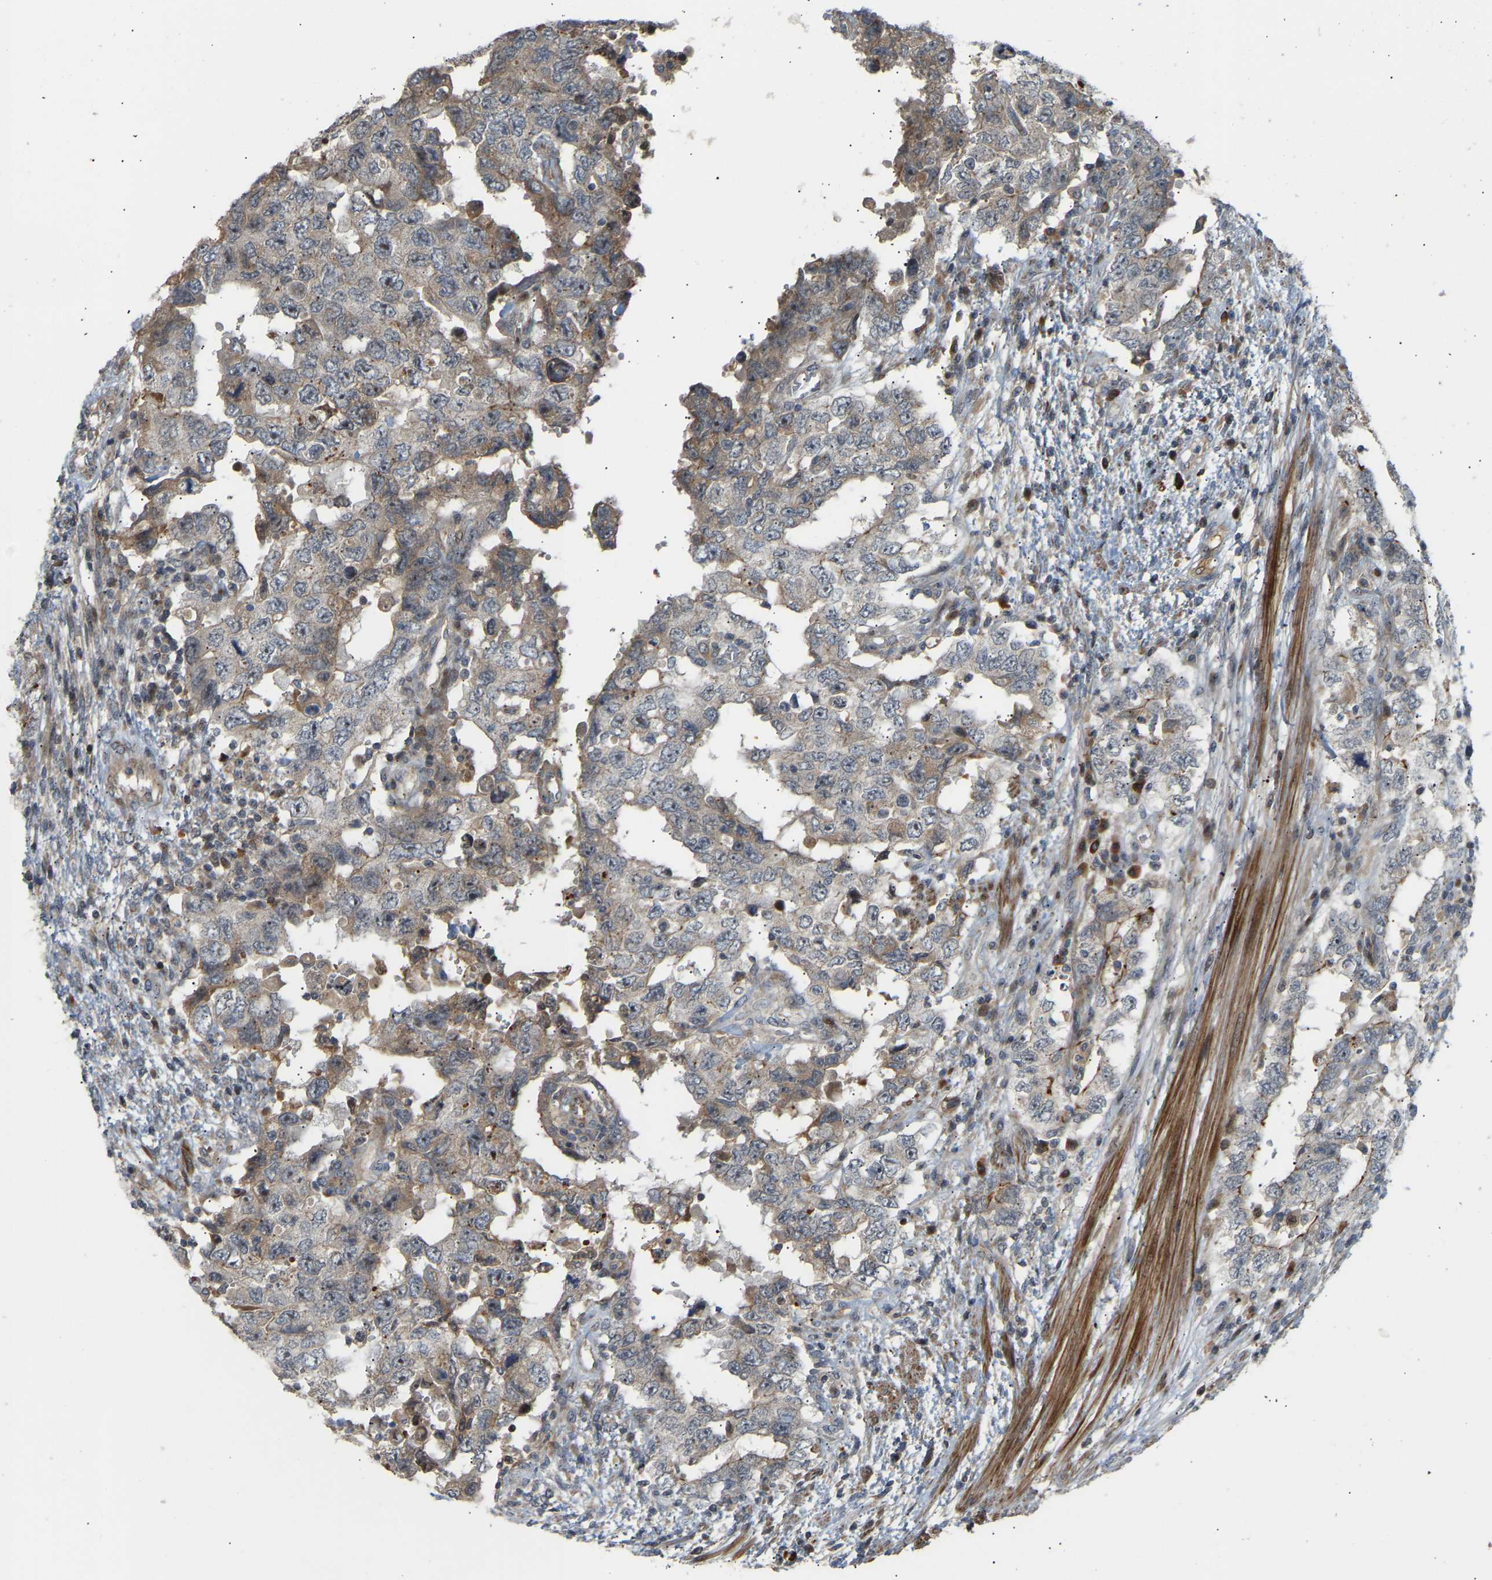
{"staining": {"intensity": "weak", "quantity": "25%-75%", "location": "cytoplasmic/membranous"}, "tissue": "testis cancer", "cell_type": "Tumor cells", "image_type": "cancer", "snomed": [{"axis": "morphology", "description": "Carcinoma, Embryonal, NOS"}, {"axis": "topography", "description": "Testis"}], "caption": "Immunohistochemistry (DAB (3,3'-diaminobenzidine)) staining of human testis cancer exhibits weak cytoplasmic/membranous protein expression in about 25%-75% of tumor cells. (brown staining indicates protein expression, while blue staining denotes nuclei).", "gene": "POGLUT2", "patient": {"sex": "male", "age": 26}}